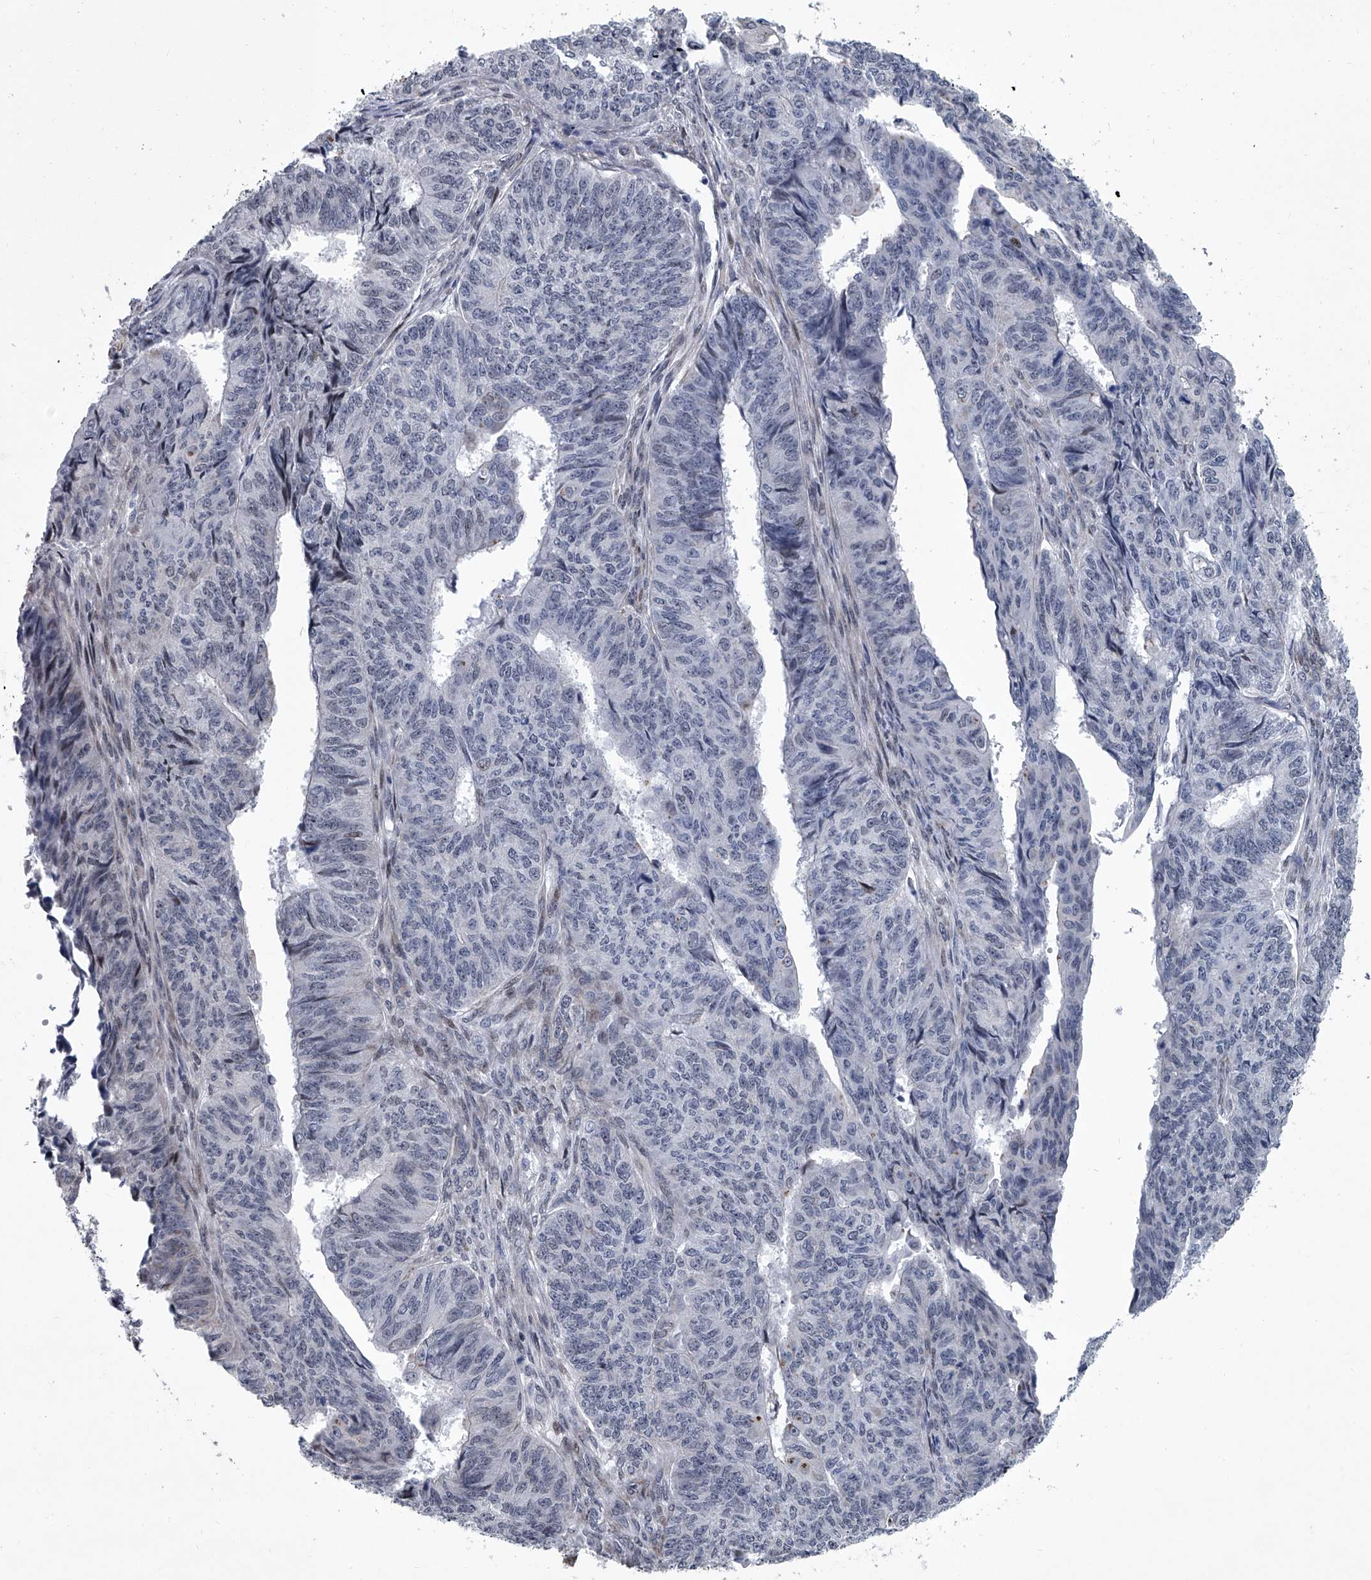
{"staining": {"intensity": "negative", "quantity": "none", "location": "none"}, "tissue": "endometrial cancer", "cell_type": "Tumor cells", "image_type": "cancer", "snomed": [{"axis": "morphology", "description": "Adenocarcinoma, NOS"}, {"axis": "topography", "description": "Endometrium"}], "caption": "Tumor cells show no significant staining in endometrial cancer (adenocarcinoma).", "gene": "PPP2R5D", "patient": {"sex": "female", "age": 32}}